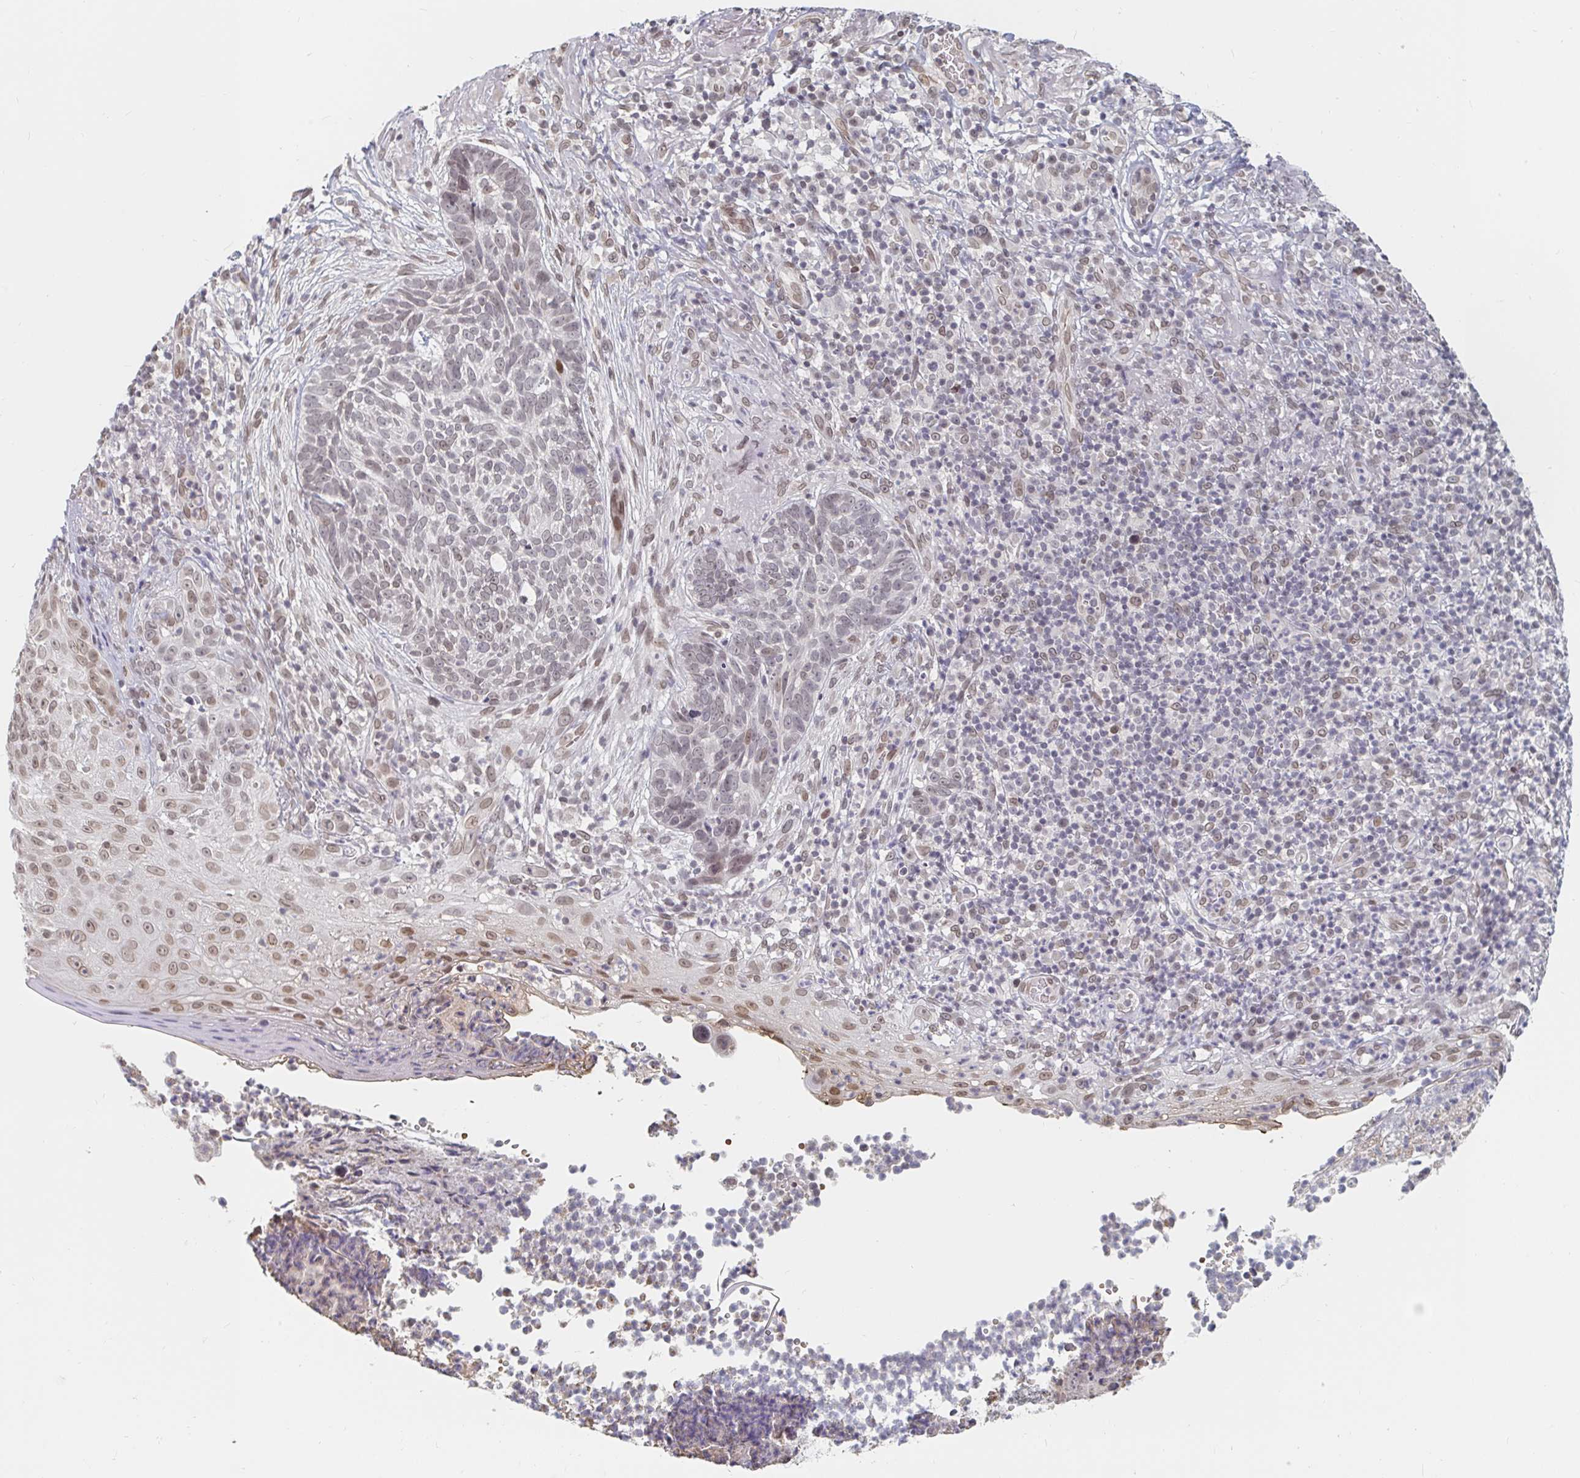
{"staining": {"intensity": "weak", "quantity": "25%-75%", "location": "nuclear"}, "tissue": "skin cancer", "cell_type": "Tumor cells", "image_type": "cancer", "snomed": [{"axis": "morphology", "description": "Basal cell carcinoma"}, {"axis": "topography", "description": "Skin"}, {"axis": "topography", "description": "Skin of face"}], "caption": "About 25%-75% of tumor cells in human basal cell carcinoma (skin) display weak nuclear protein positivity as visualized by brown immunohistochemical staining.", "gene": "CHD2", "patient": {"sex": "female", "age": 95}}